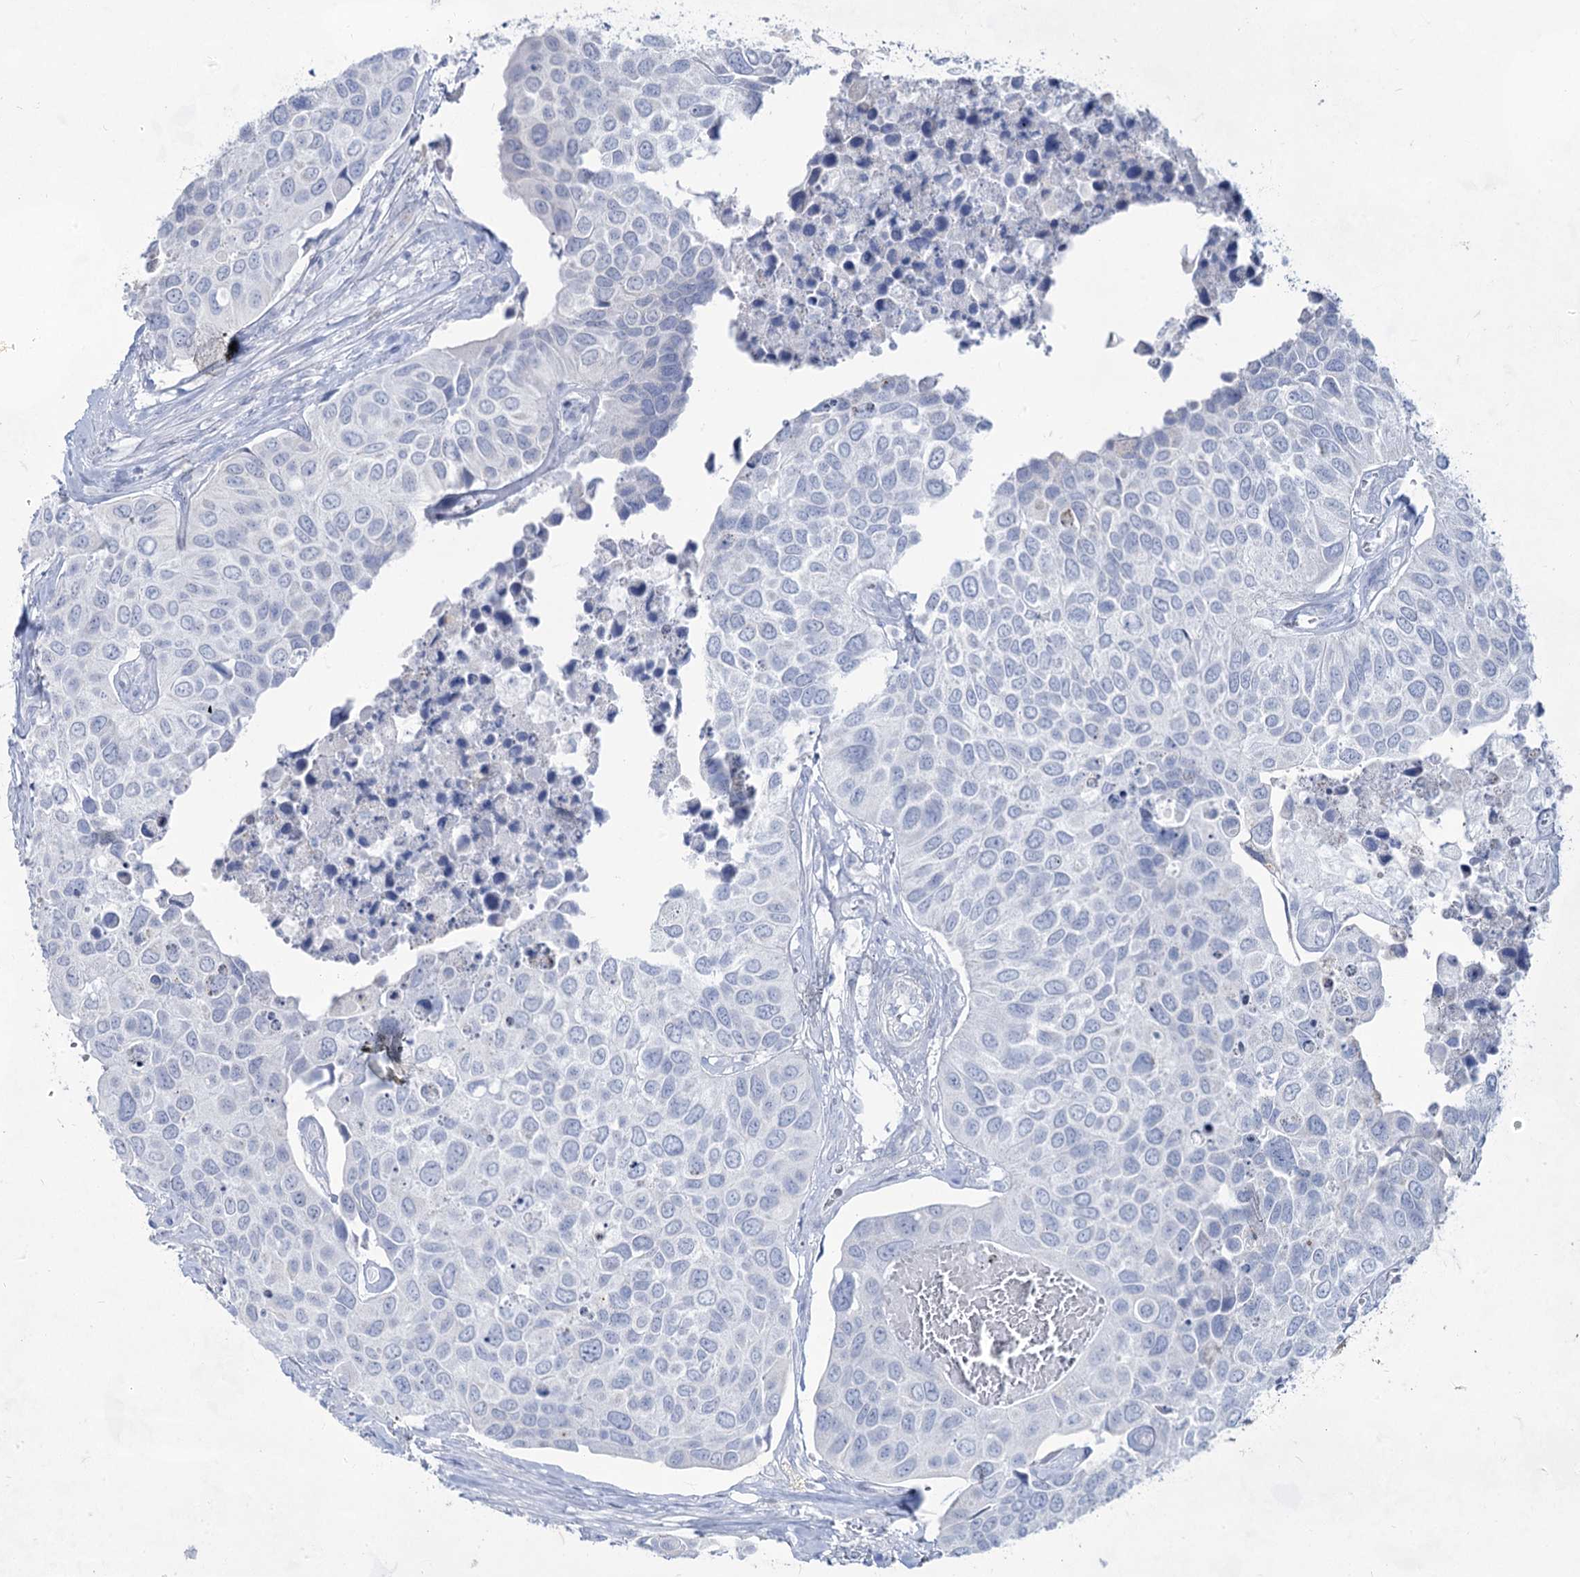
{"staining": {"intensity": "negative", "quantity": "none", "location": "none"}, "tissue": "urothelial cancer", "cell_type": "Tumor cells", "image_type": "cancer", "snomed": [{"axis": "morphology", "description": "Urothelial carcinoma, High grade"}, {"axis": "topography", "description": "Urinary bladder"}], "caption": "A histopathology image of human urothelial carcinoma (high-grade) is negative for staining in tumor cells. (DAB IHC, high magnification).", "gene": "ACRV1", "patient": {"sex": "male", "age": 74}}